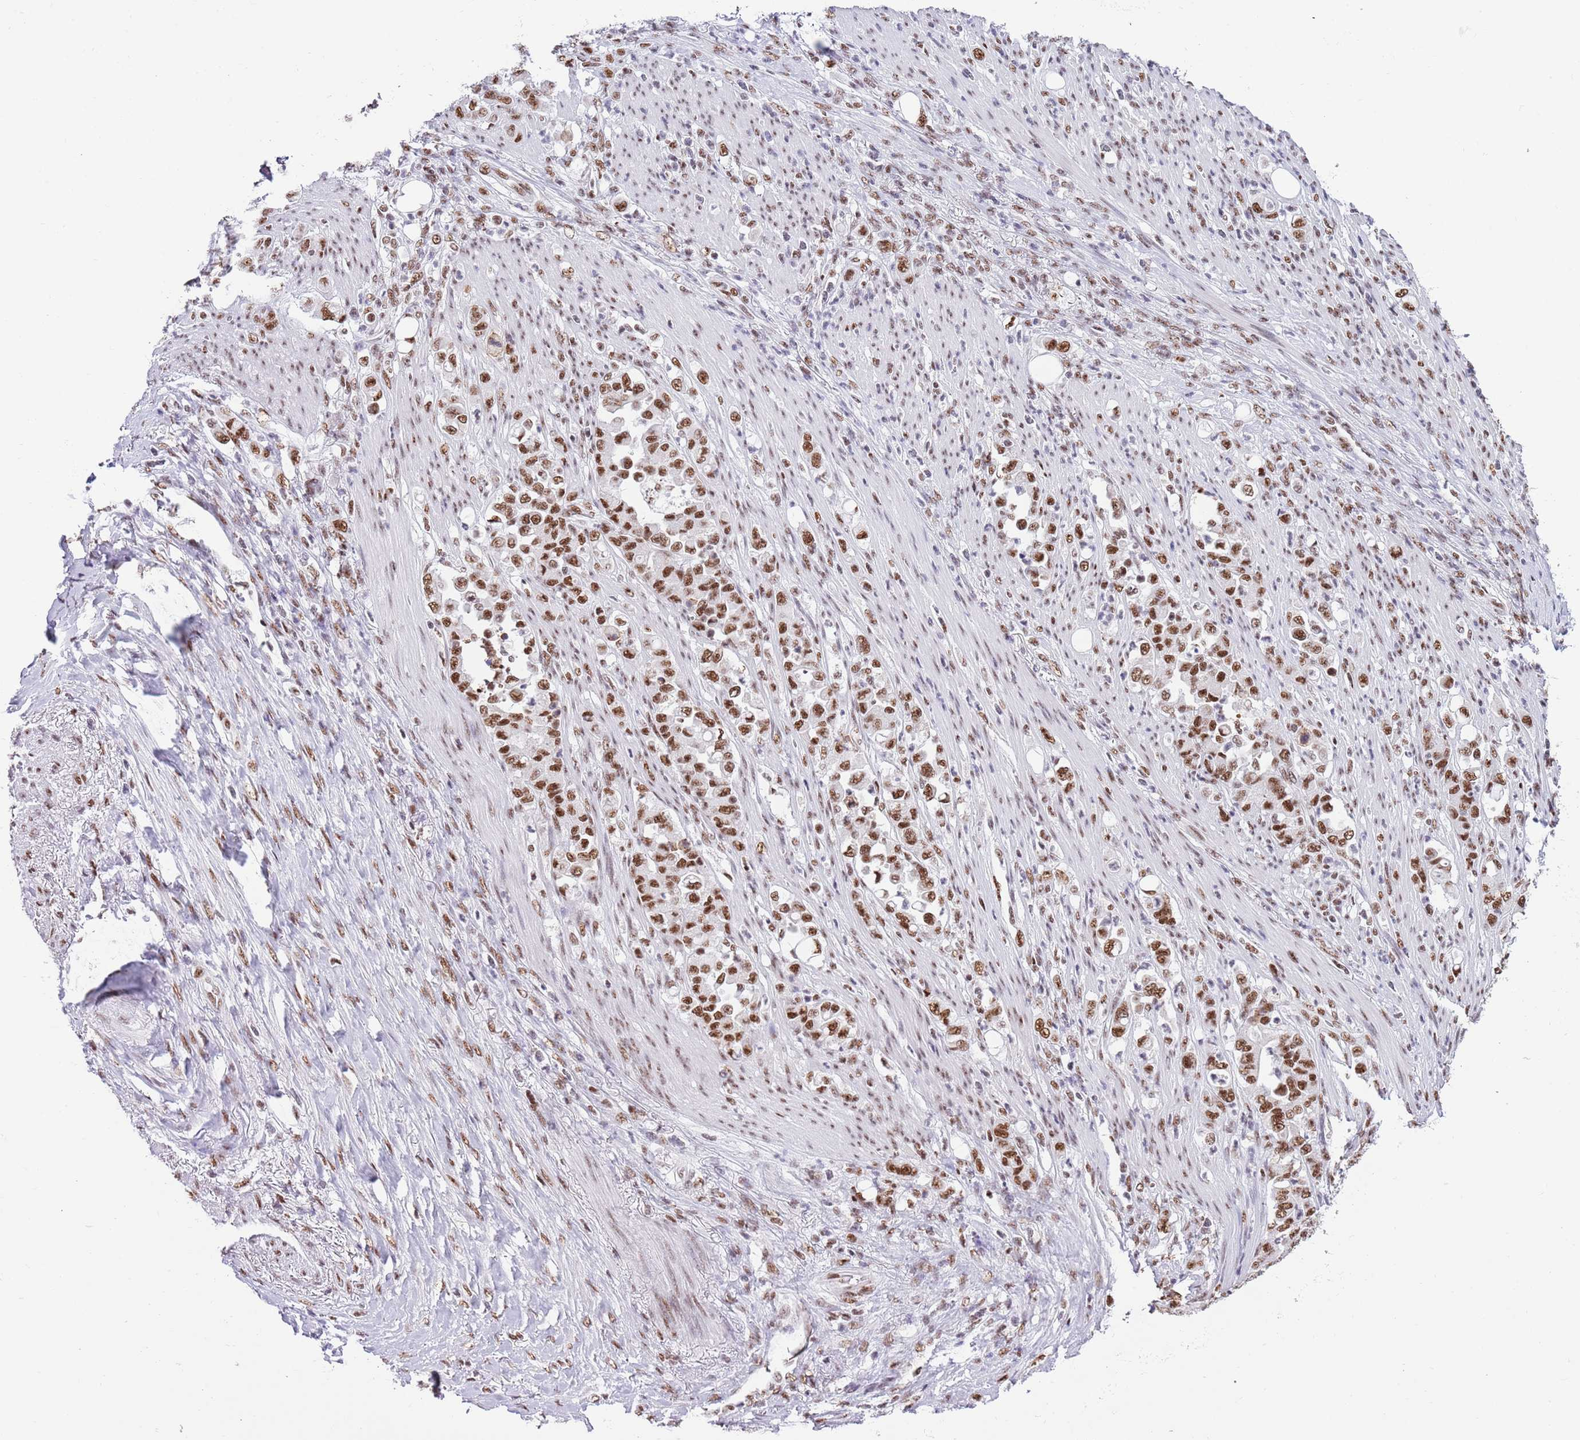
{"staining": {"intensity": "moderate", "quantity": ">75%", "location": "nuclear"}, "tissue": "stomach cancer", "cell_type": "Tumor cells", "image_type": "cancer", "snomed": [{"axis": "morphology", "description": "Normal tissue, NOS"}, {"axis": "morphology", "description": "Adenocarcinoma, NOS"}, {"axis": "topography", "description": "Stomach"}], "caption": "Stomach cancer stained with DAB immunohistochemistry exhibits medium levels of moderate nuclear staining in approximately >75% of tumor cells.", "gene": "SF3A2", "patient": {"sex": "female", "age": 79}}